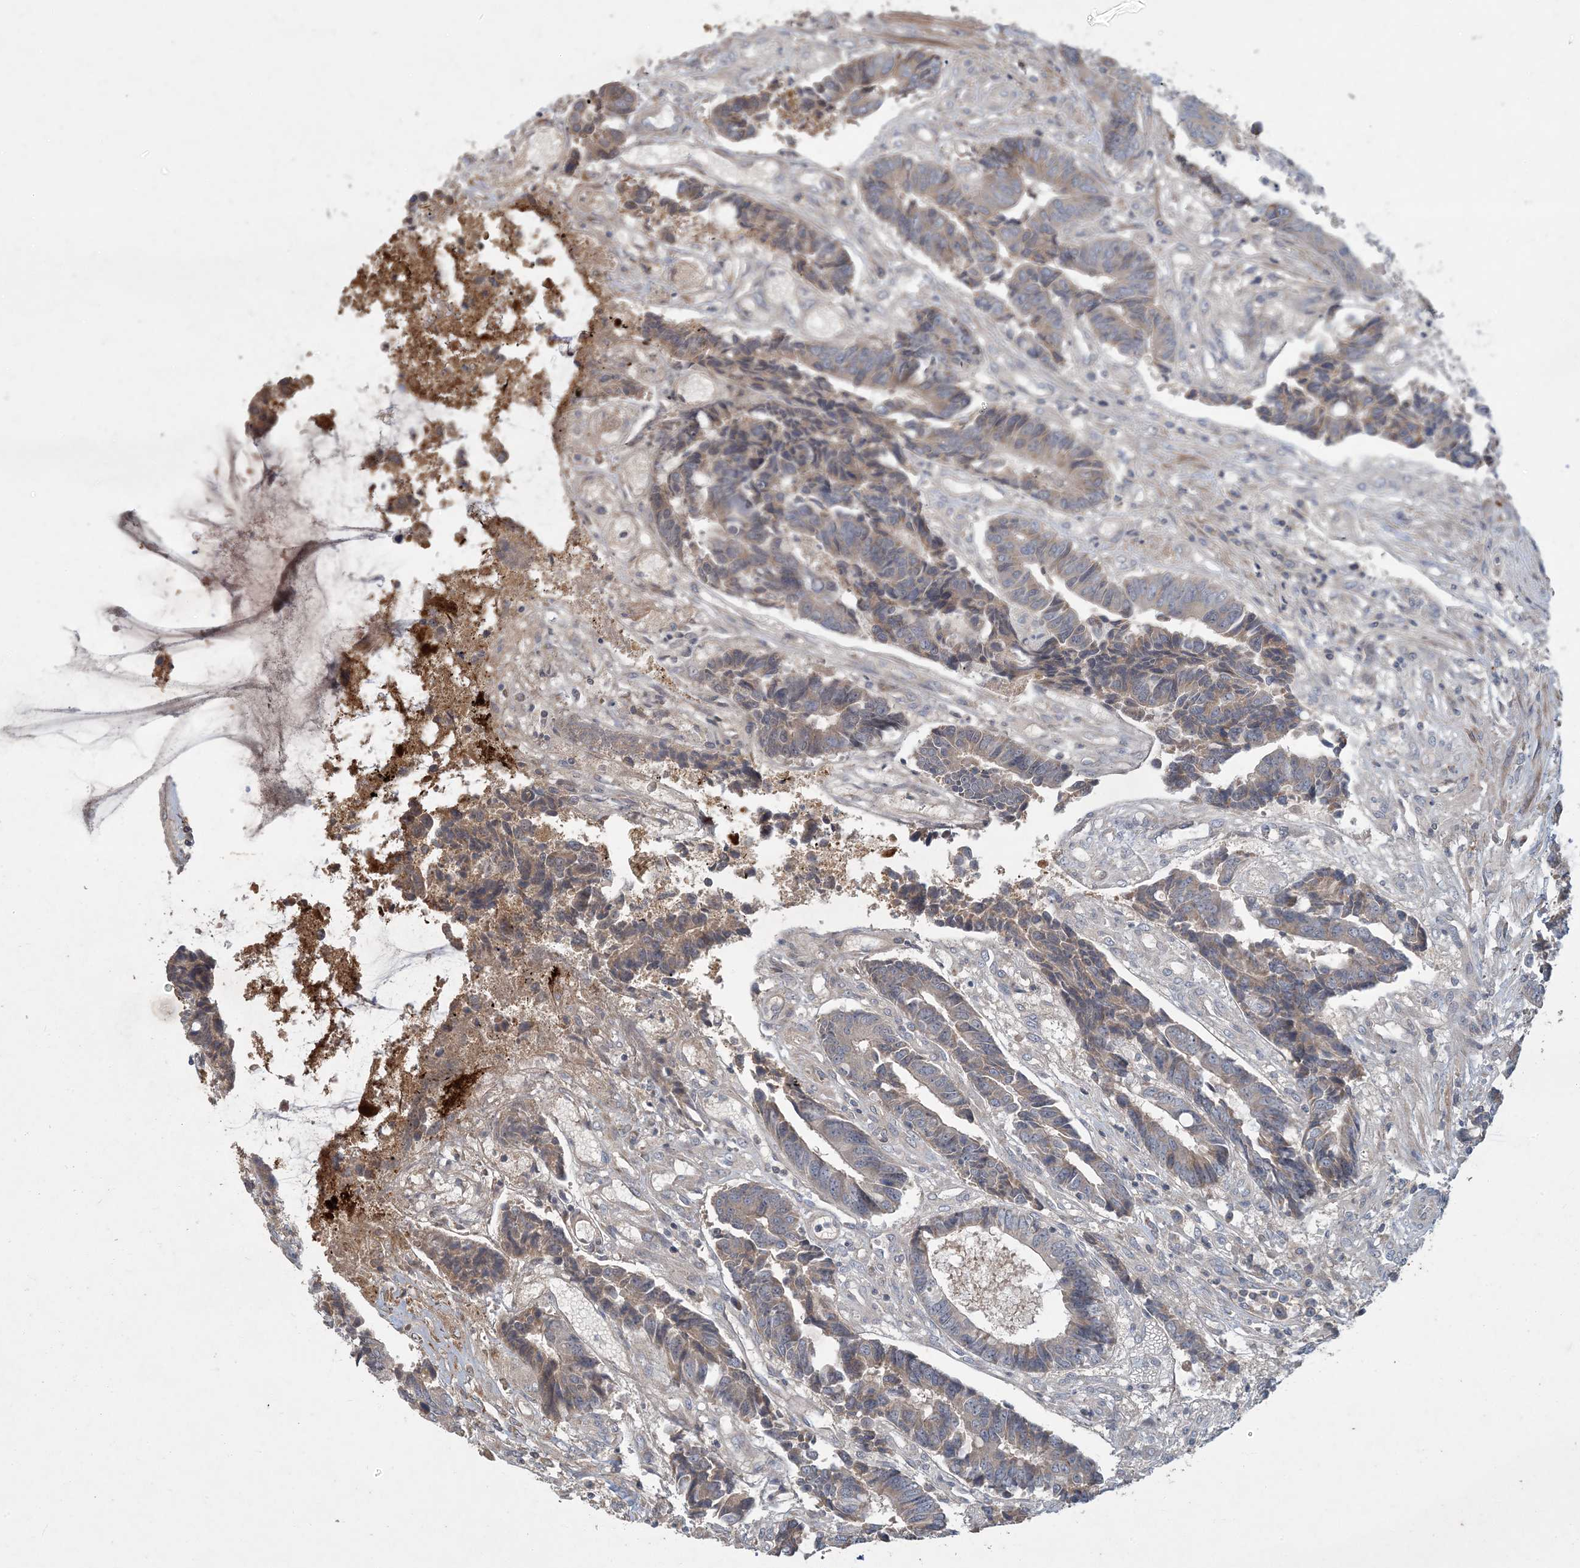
{"staining": {"intensity": "moderate", "quantity": ">75%", "location": "cytoplasmic/membranous"}, "tissue": "colorectal cancer", "cell_type": "Tumor cells", "image_type": "cancer", "snomed": [{"axis": "morphology", "description": "Adenocarcinoma, NOS"}, {"axis": "topography", "description": "Rectum"}], "caption": "Immunohistochemical staining of human colorectal adenocarcinoma displays medium levels of moderate cytoplasmic/membranous protein positivity in approximately >75% of tumor cells.", "gene": "LTN1", "patient": {"sex": "male", "age": 84}}